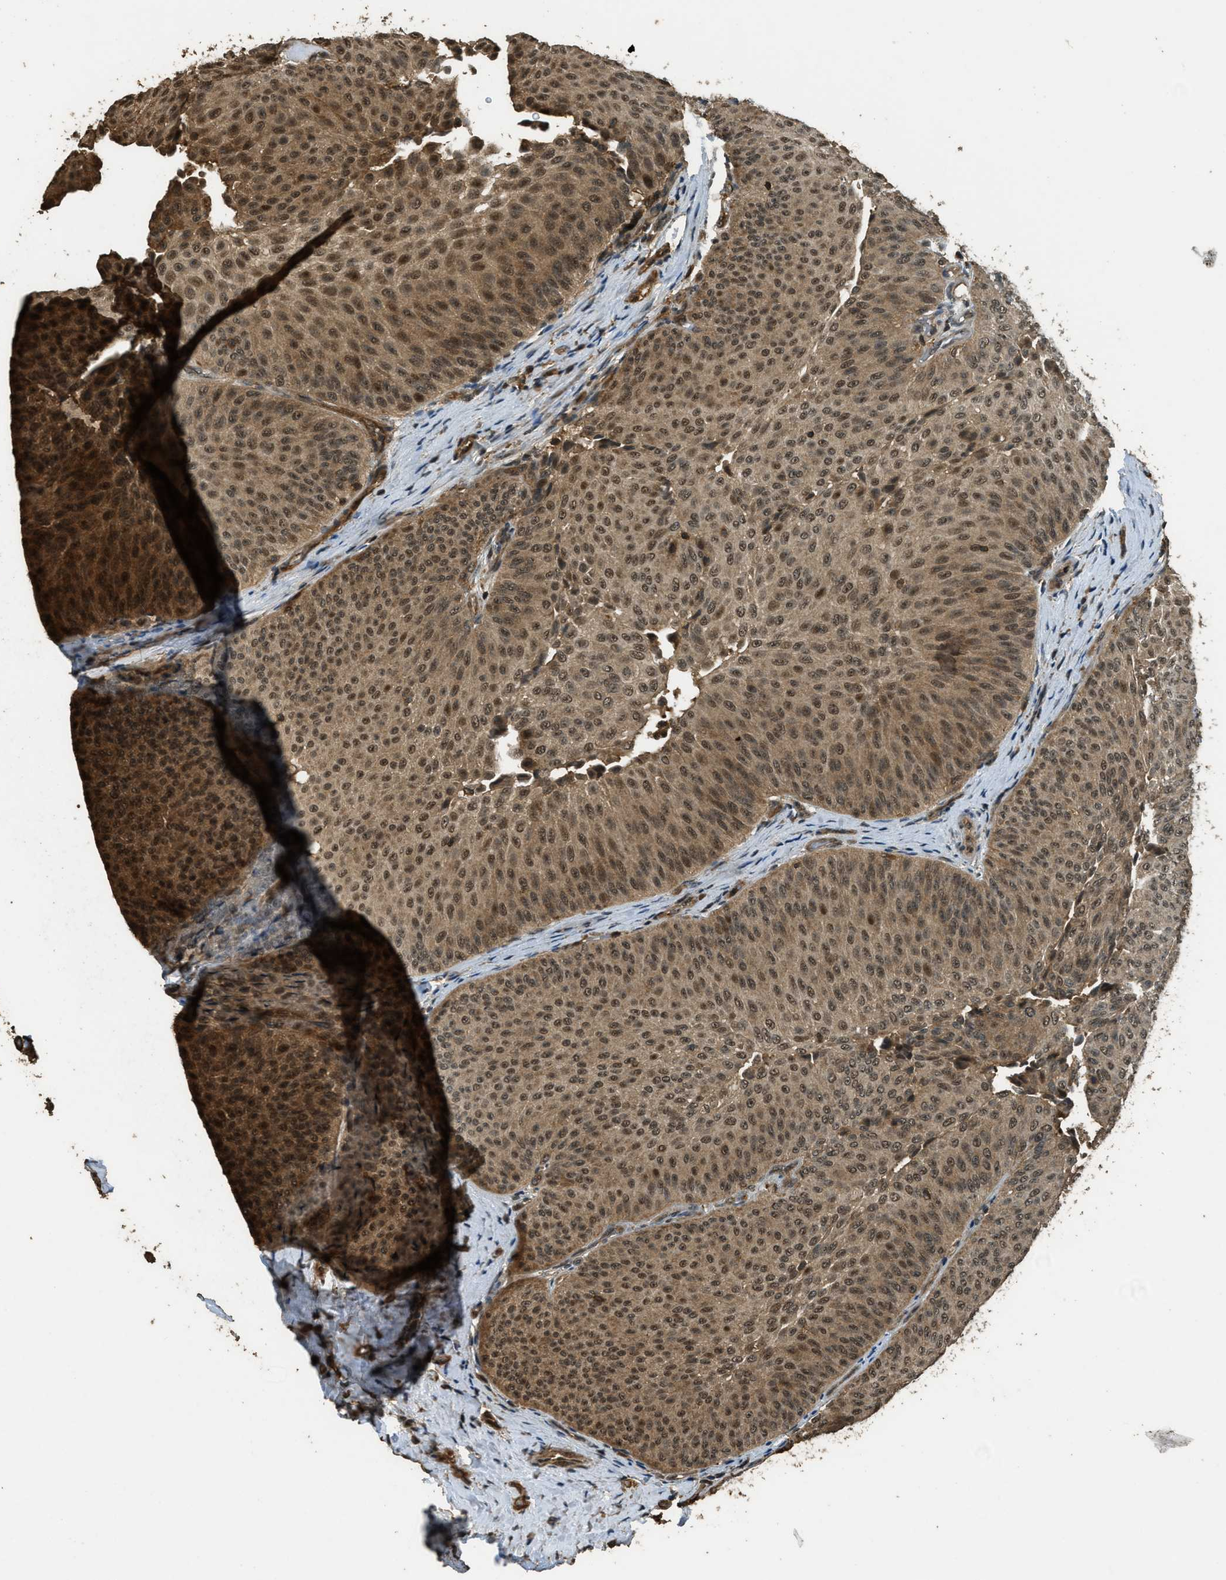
{"staining": {"intensity": "strong", "quantity": ">75%", "location": "cytoplasmic/membranous,nuclear"}, "tissue": "urothelial cancer", "cell_type": "Tumor cells", "image_type": "cancer", "snomed": [{"axis": "morphology", "description": "Urothelial carcinoma, Low grade"}, {"axis": "topography", "description": "Urinary bladder"}], "caption": "Immunohistochemical staining of human urothelial cancer demonstrates high levels of strong cytoplasmic/membranous and nuclear protein positivity in approximately >75% of tumor cells.", "gene": "PPP6R3", "patient": {"sex": "female", "age": 60}}